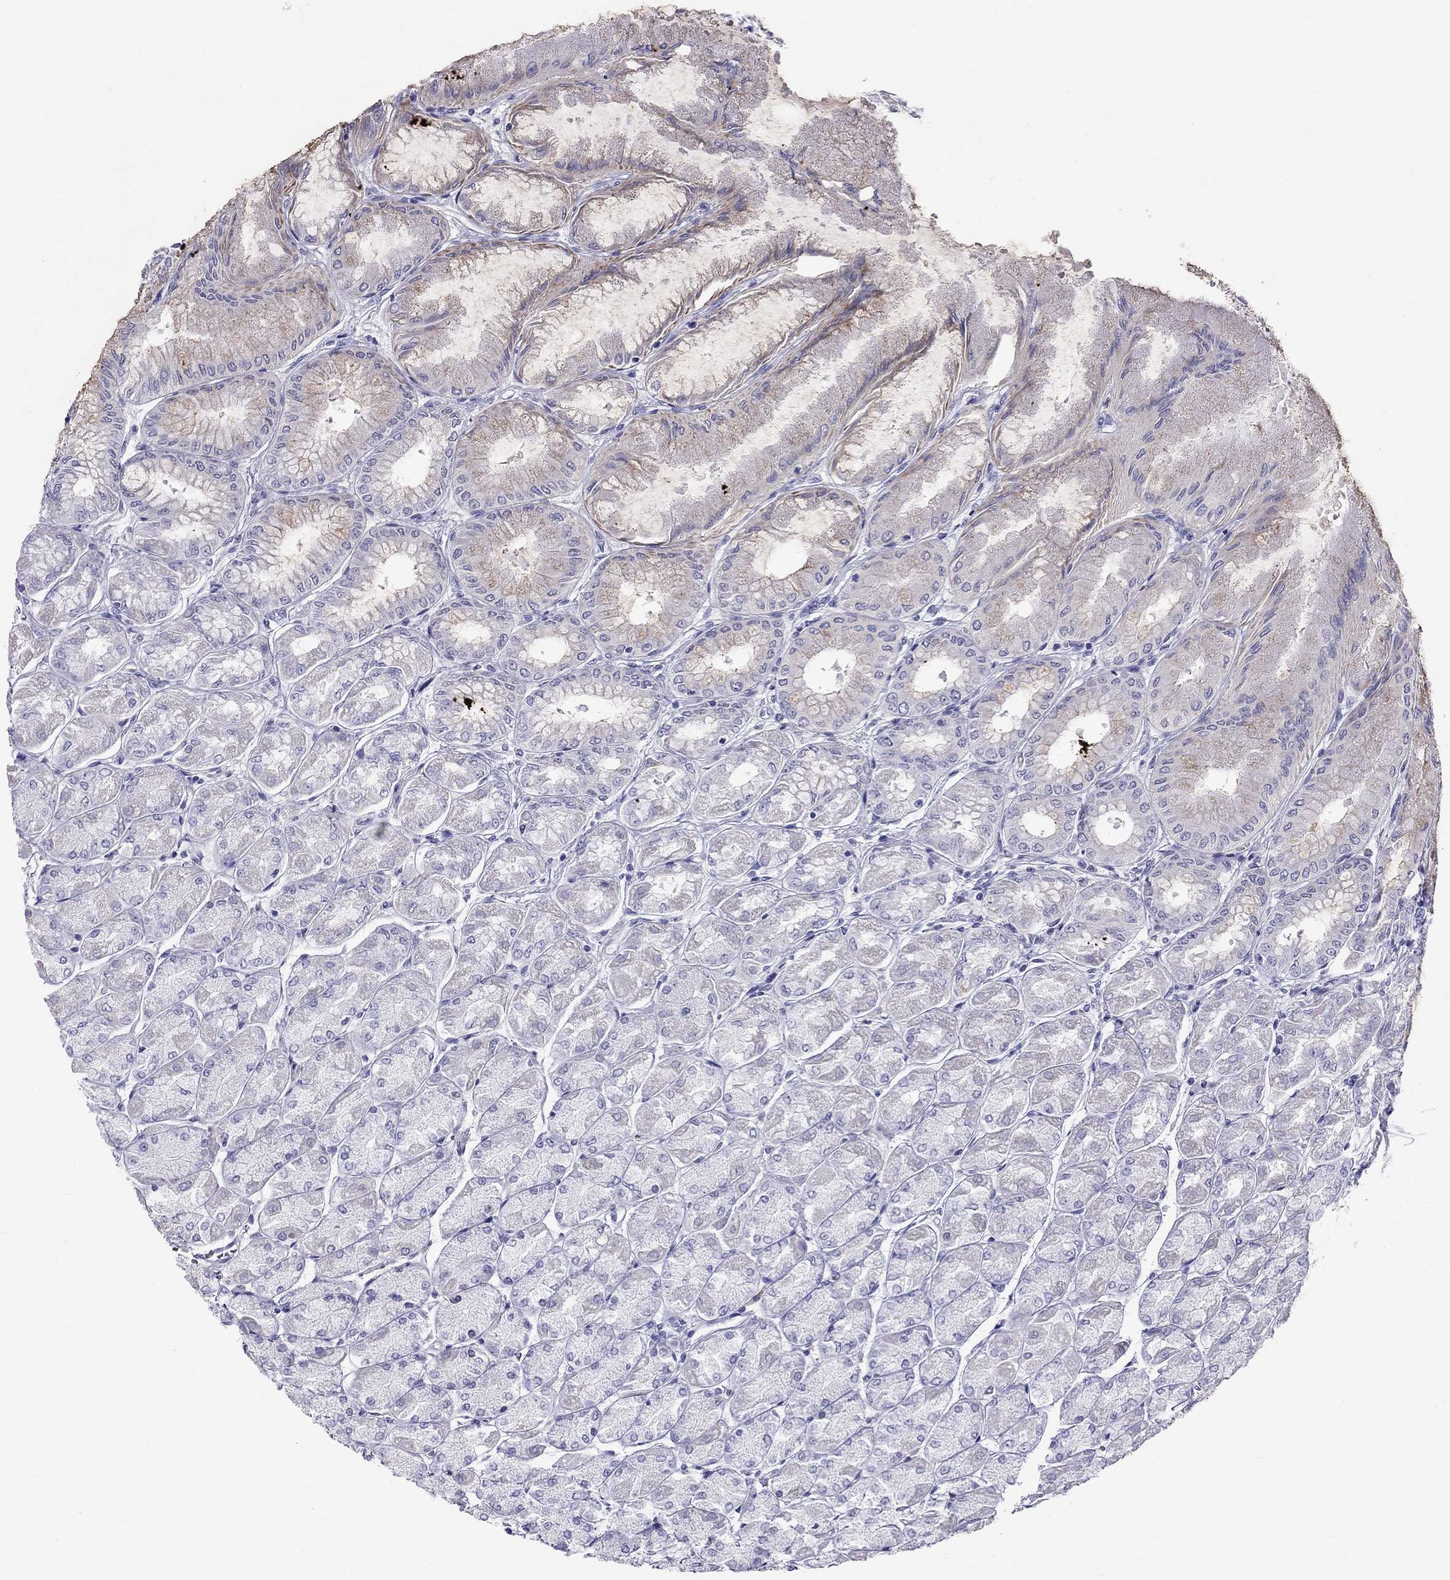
{"staining": {"intensity": "moderate", "quantity": "<25%", "location": "cytoplasmic/membranous"}, "tissue": "stomach", "cell_type": "Glandular cells", "image_type": "normal", "snomed": [{"axis": "morphology", "description": "Normal tissue, NOS"}, {"axis": "topography", "description": "Stomach, upper"}], "caption": "High-power microscopy captured an IHC histopathology image of unremarkable stomach, revealing moderate cytoplasmic/membranous positivity in about <25% of glandular cells.", "gene": "MUC15", "patient": {"sex": "male", "age": 60}}